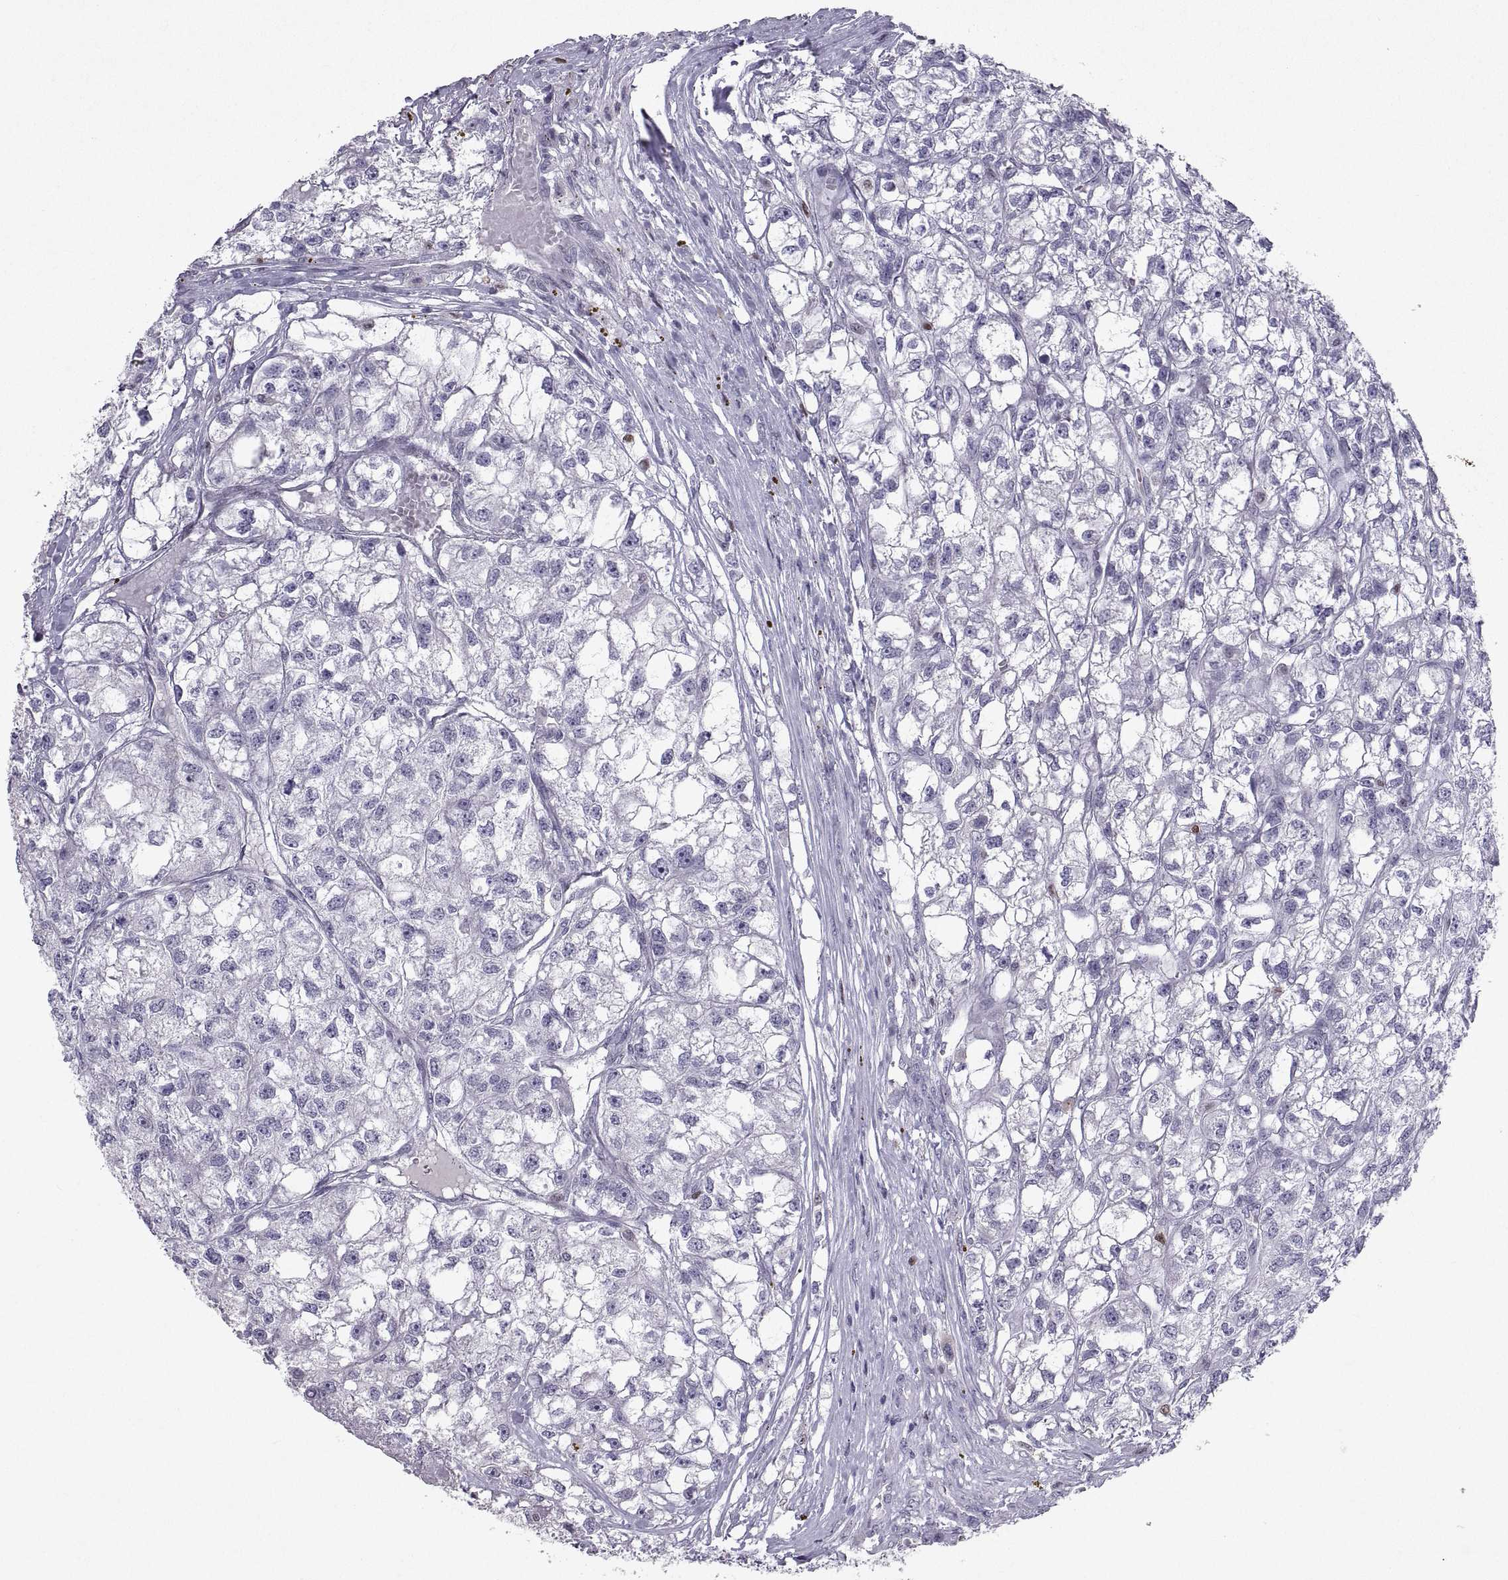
{"staining": {"intensity": "negative", "quantity": "none", "location": "none"}, "tissue": "renal cancer", "cell_type": "Tumor cells", "image_type": "cancer", "snomed": [{"axis": "morphology", "description": "Adenocarcinoma, NOS"}, {"axis": "topography", "description": "Kidney"}], "caption": "High magnification brightfield microscopy of renal adenocarcinoma stained with DAB (3,3'-diaminobenzidine) (brown) and counterstained with hematoxylin (blue): tumor cells show no significant staining.", "gene": "SOX21", "patient": {"sex": "male", "age": 56}}